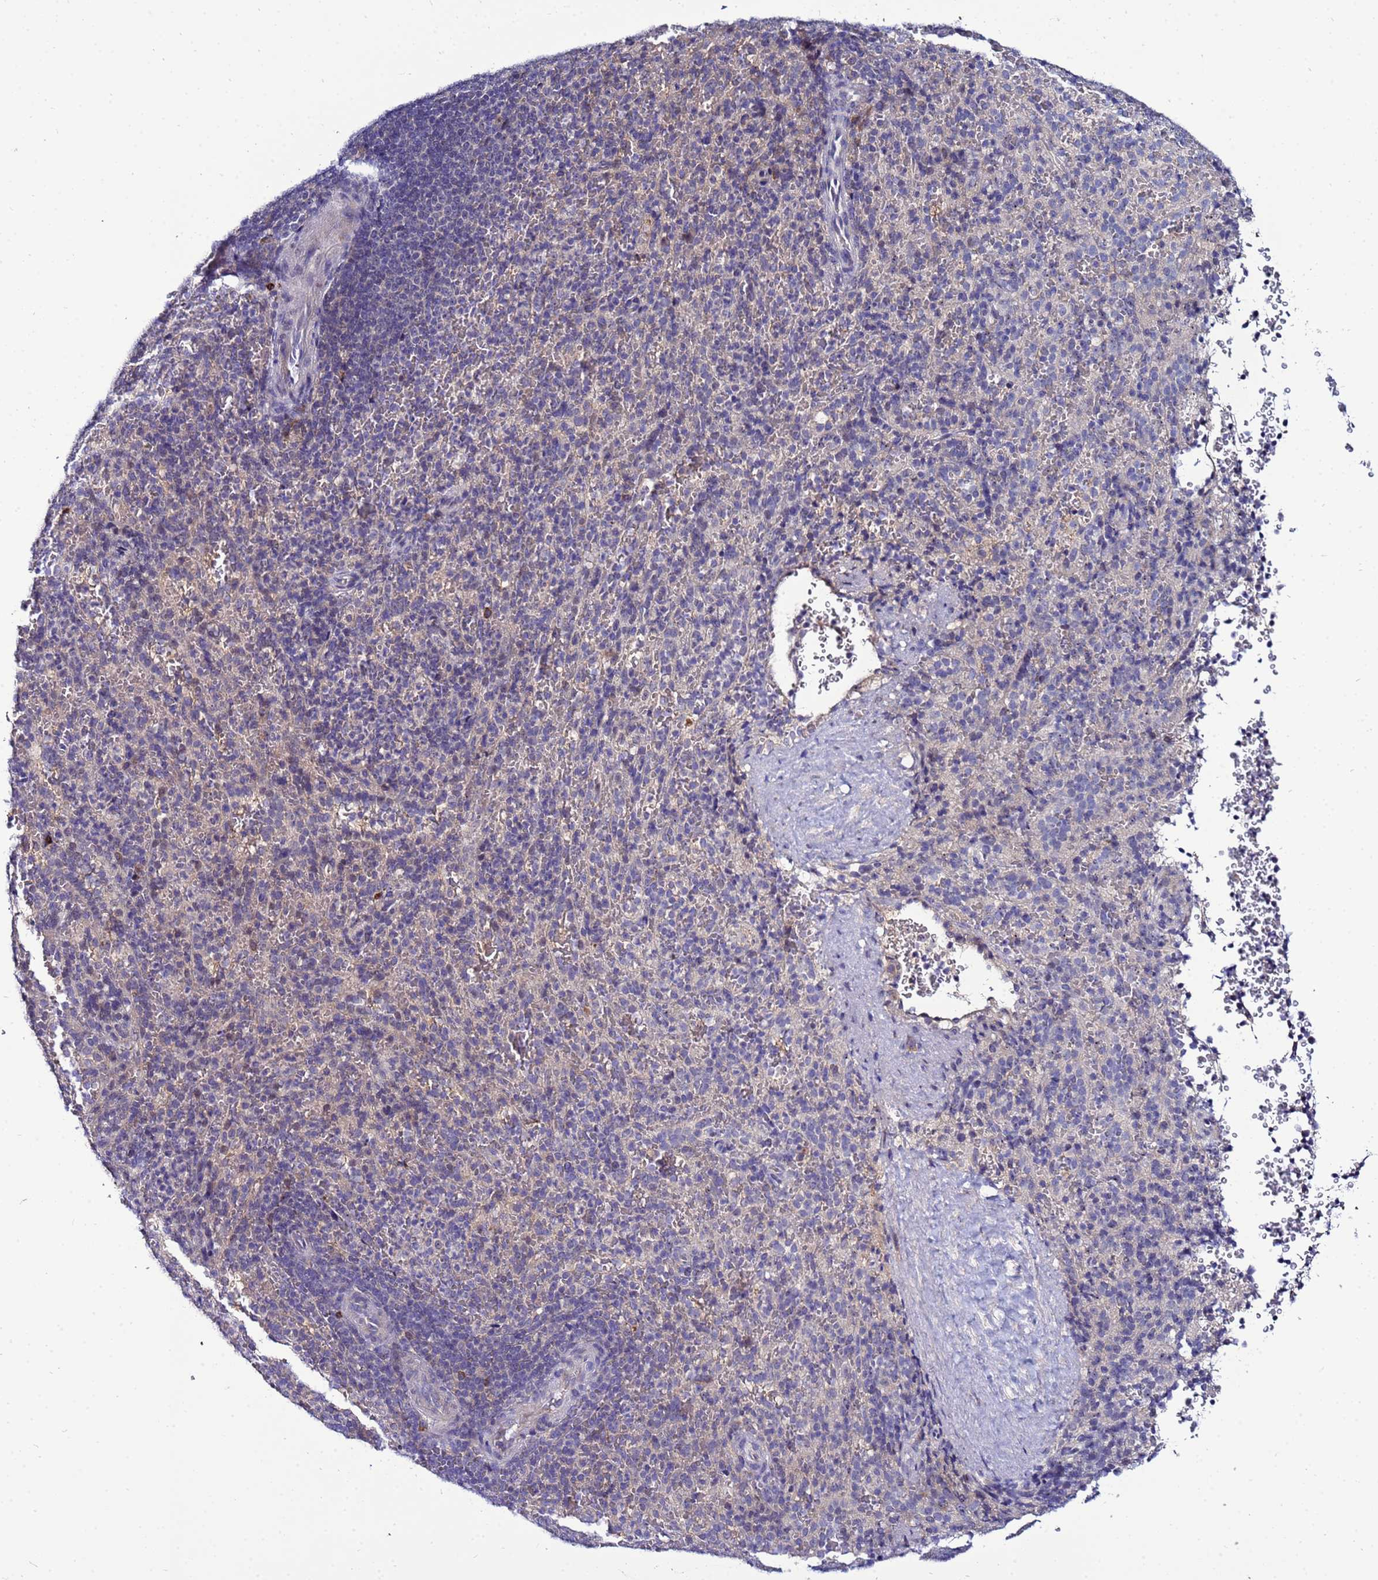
{"staining": {"intensity": "negative", "quantity": "none", "location": "none"}, "tissue": "spleen", "cell_type": "Cells in red pulp", "image_type": "normal", "snomed": [{"axis": "morphology", "description": "Normal tissue, NOS"}, {"axis": "topography", "description": "Spleen"}], "caption": "There is no significant expression in cells in red pulp of spleen. (Brightfield microscopy of DAB (3,3'-diaminobenzidine) IHC at high magnification).", "gene": "NOL8", "patient": {"sex": "female", "age": 21}}